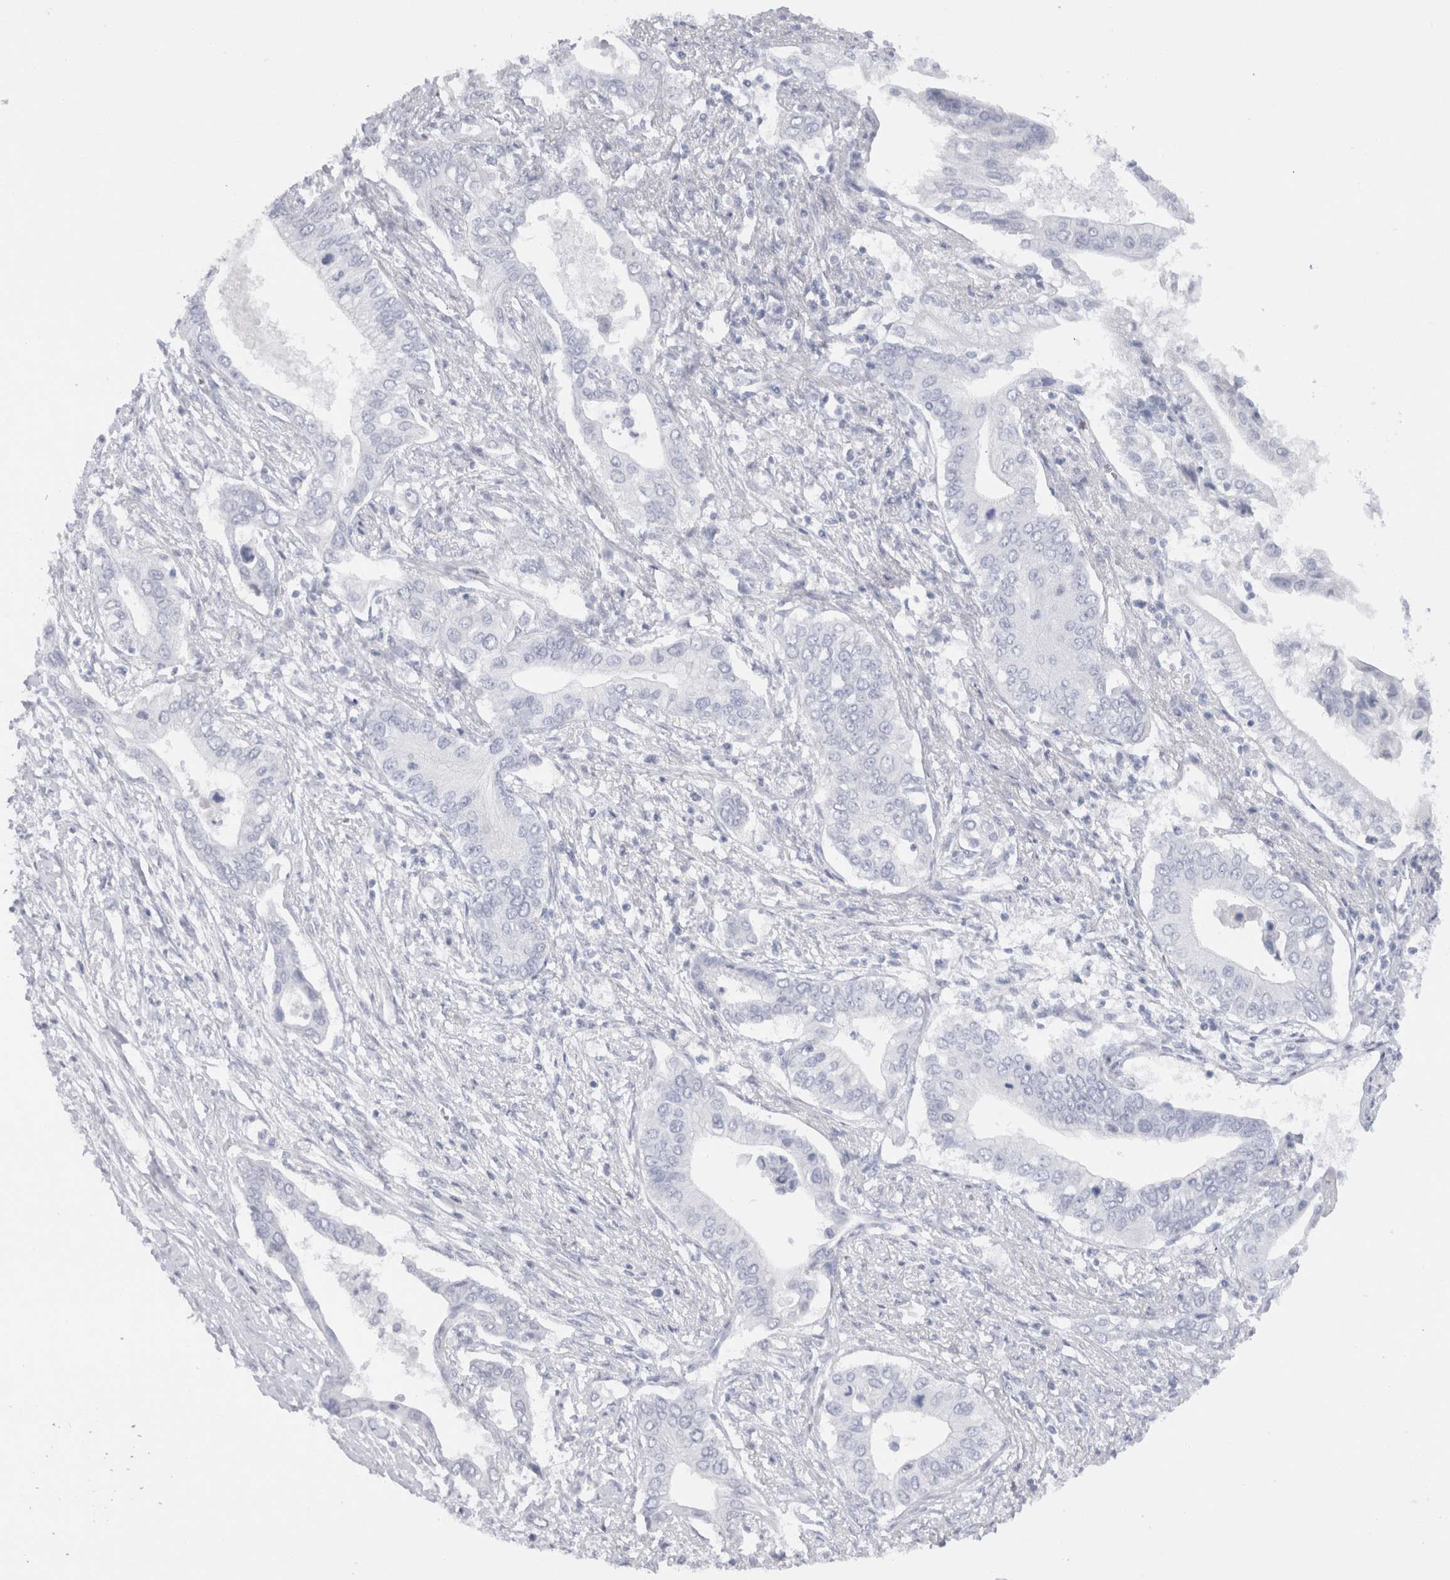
{"staining": {"intensity": "negative", "quantity": "none", "location": "none"}, "tissue": "pancreatic cancer", "cell_type": "Tumor cells", "image_type": "cancer", "snomed": [{"axis": "morphology", "description": "Normal tissue, NOS"}, {"axis": "morphology", "description": "Adenocarcinoma, NOS"}, {"axis": "topography", "description": "Pancreas"}, {"axis": "topography", "description": "Peripheral nerve tissue"}], "caption": "This is a histopathology image of IHC staining of pancreatic adenocarcinoma, which shows no staining in tumor cells. Brightfield microscopy of immunohistochemistry stained with DAB (brown) and hematoxylin (blue), captured at high magnification.", "gene": "C9orf50", "patient": {"sex": "male", "age": 59}}